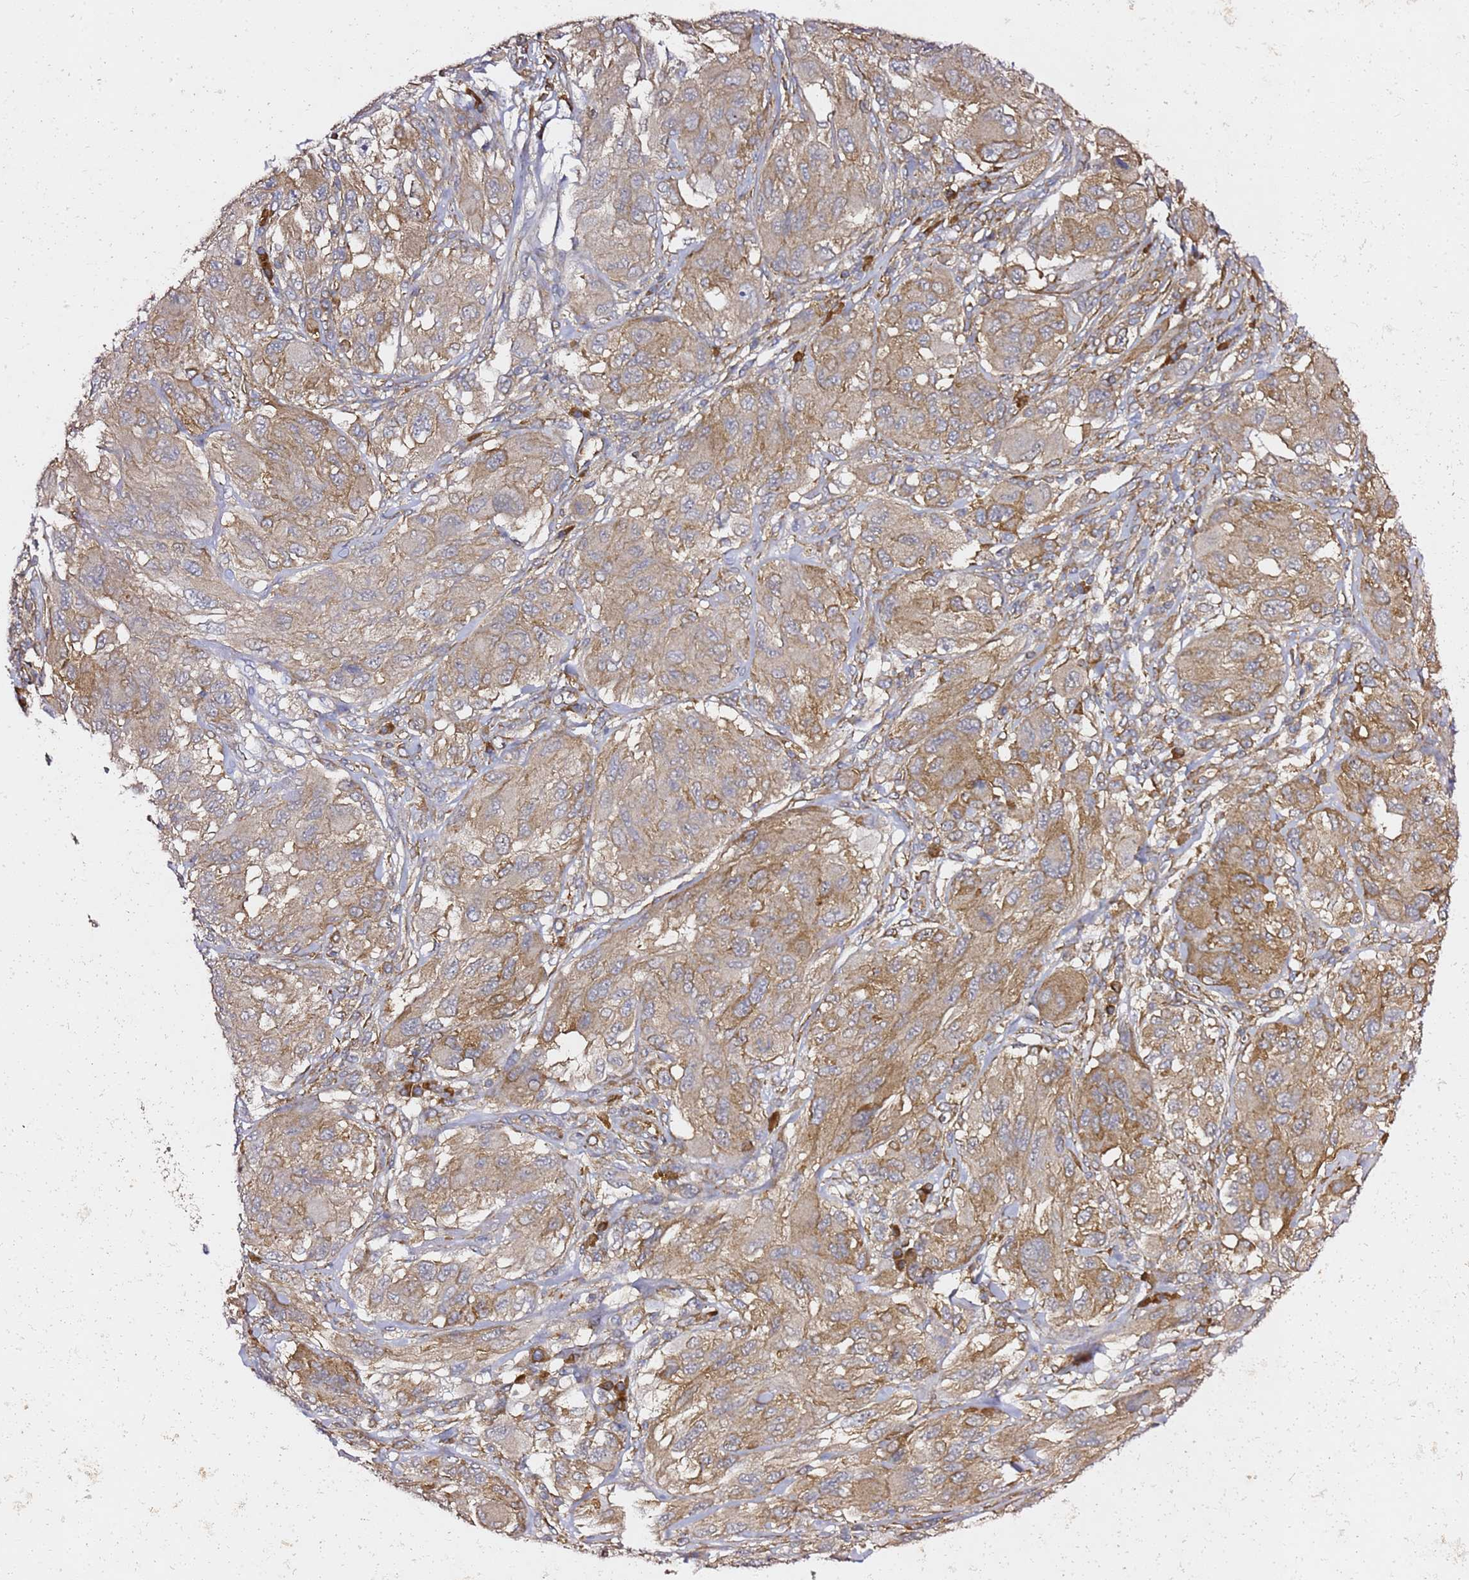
{"staining": {"intensity": "moderate", "quantity": ">75%", "location": "cytoplasmic/membranous"}, "tissue": "melanoma", "cell_type": "Tumor cells", "image_type": "cancer", "snomed": [{"axis": "morphology", "description": "Malignant melanoma, NOS"}, {"axis": "topography", "description": "Skin"}], "caption": "Melanoma tissue displays moderate cytoplasmic/membranous staining in approximately >75% of tumor cells", "gene": "TPST1", "patient": {"sex": "female", "age": 91}}